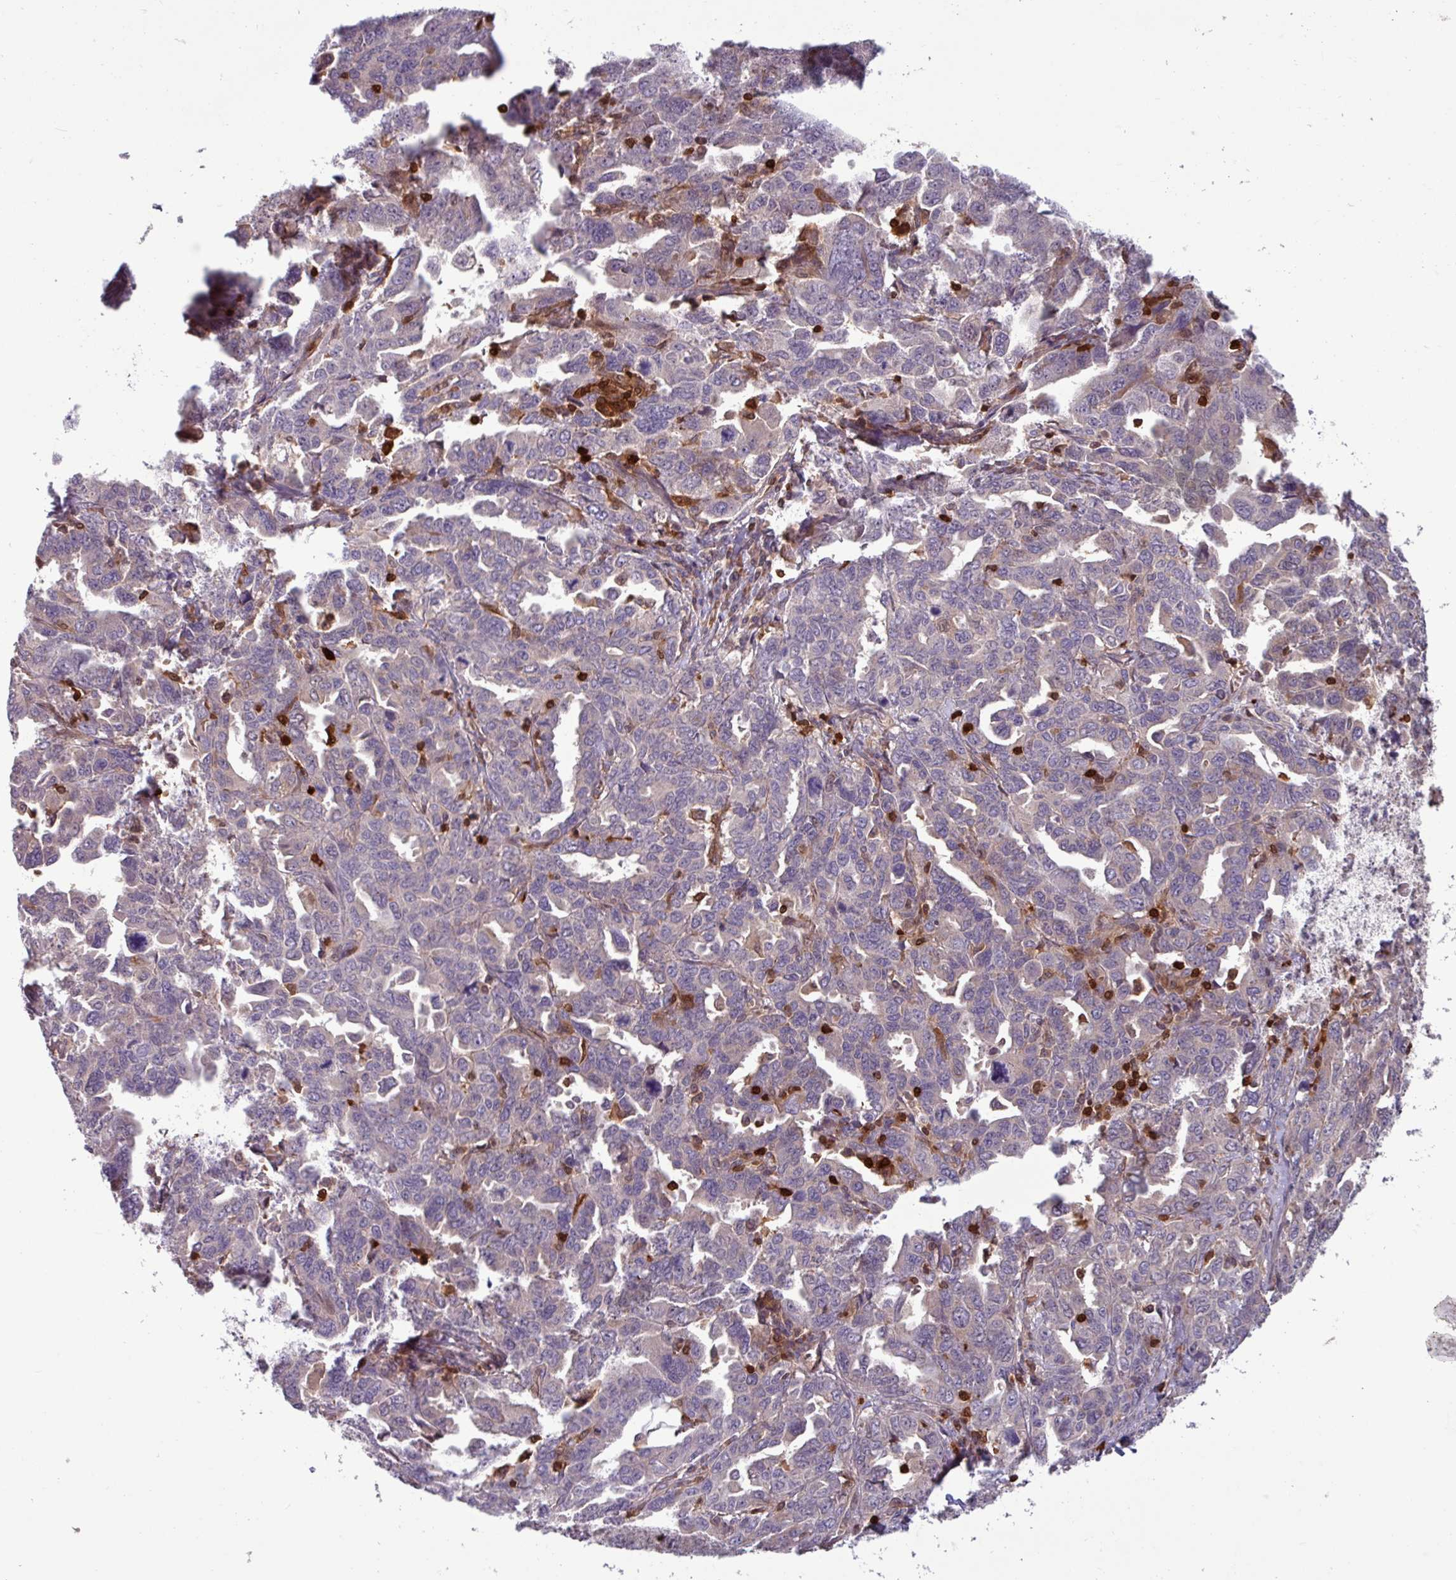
{"staining": {"intensity": "negative", "quantity": "none", "location": "none"}, "tissue": "ovarian cancer", "cell_type": "Tumor cells", "image_type": "cancer", "snomed": [{"axis": "morphology", "description": "Adenocarcinoma, NOS"}, {"axis": "morphology", "description": "Carcinoma, endometroid"}, {"axis": "topography", "description": "Ovary"}], "caption": "DAB (3,3'-diaminobenzidine) immunohistochemical staining of human ovarian cancer reveals no significant staining in tumor cells. Brightfield microscopy of IHC stained with DAB (brown) and hematoxylin (blue), captured at high magnification.", "gene": "SEC61G", "patient": {"sex": "female", "age": 72}}